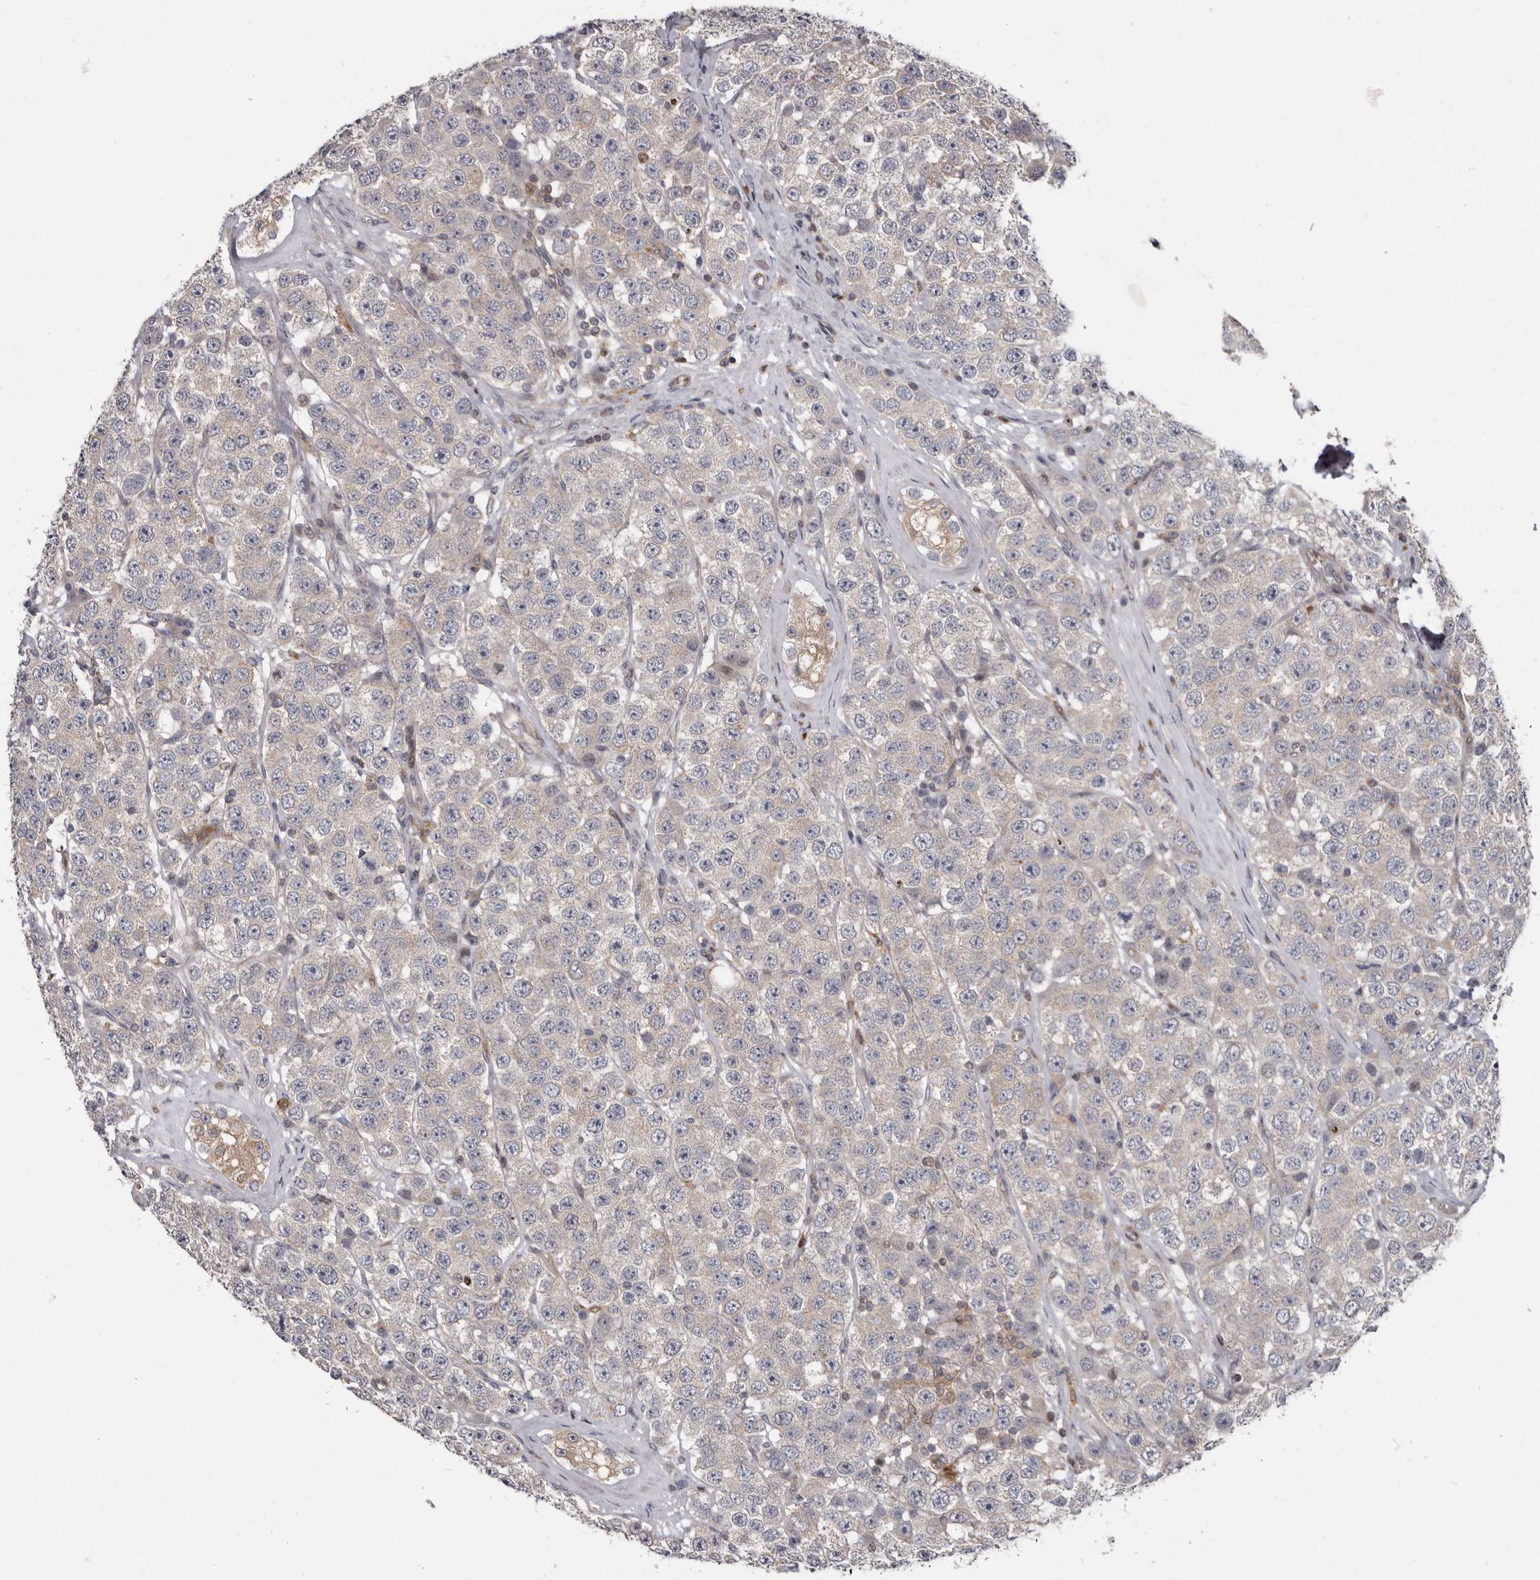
{"staining": {"intensity": "negative", "quantity": "none", "location": "none"}, "tissue": "testis cancer", "cell_type": "Tumor cells", "image_type": "cancer", "snomed": [{"axis": "morphology", "description": "Seminoma, NOS"}, {"axis": "topography", "description": "Testis"}], "caption": "Immunohistochemistry (IHC) histopathology image of human testis cancer (seminoma) stained for a protein (brown), which exhibits no positivity in tumor cells. The staining was performed using DAB to visualize the protein expression in brown, while the nuclei were stained in blue with hematoxylin (Magnification: 20x).", "gene": "FGFR4", "patient": {"sex": "male", "age": 28}}